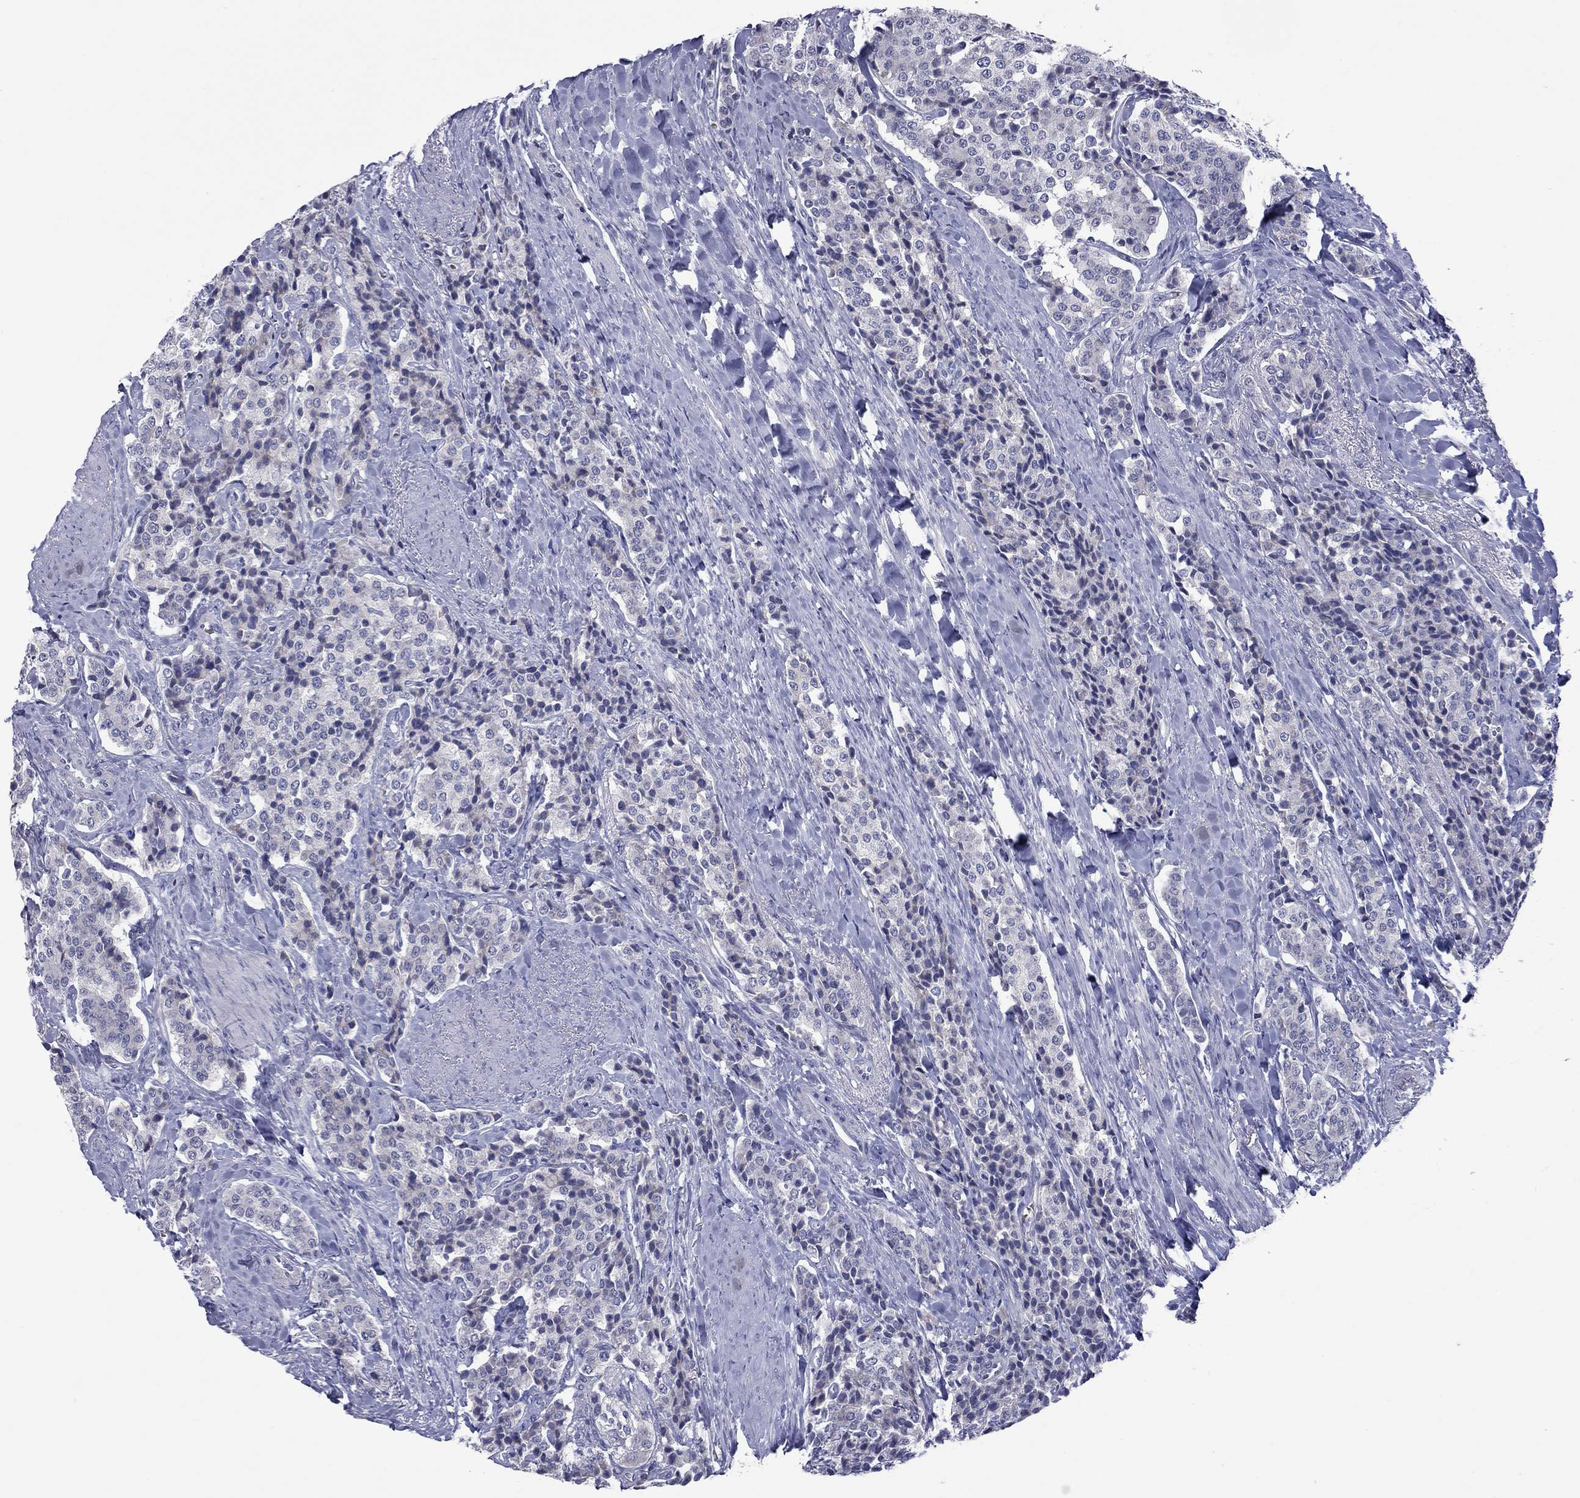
{"staining": {"intensity": "negative", "quantity": "none", "location": "none"}, "tissue": "carcinoid", "cell_type": "Tumor cells", "image_type": "cancer", "snomed": [{"axis": "morphology", "description": "Carcinoid, malignant, NOS"}, {"axis": "topography", "description": "Small intestine"}], "caption": "A micrograph of malignant carcinoid stained for a protein shows no brown staining in tumor cells. (DAB (3,3'-diaminobenzidine) IHC with hematoxylin counter stain).", "gene": "UNC119B", "patient": {"sex": "female", "age": 58}}